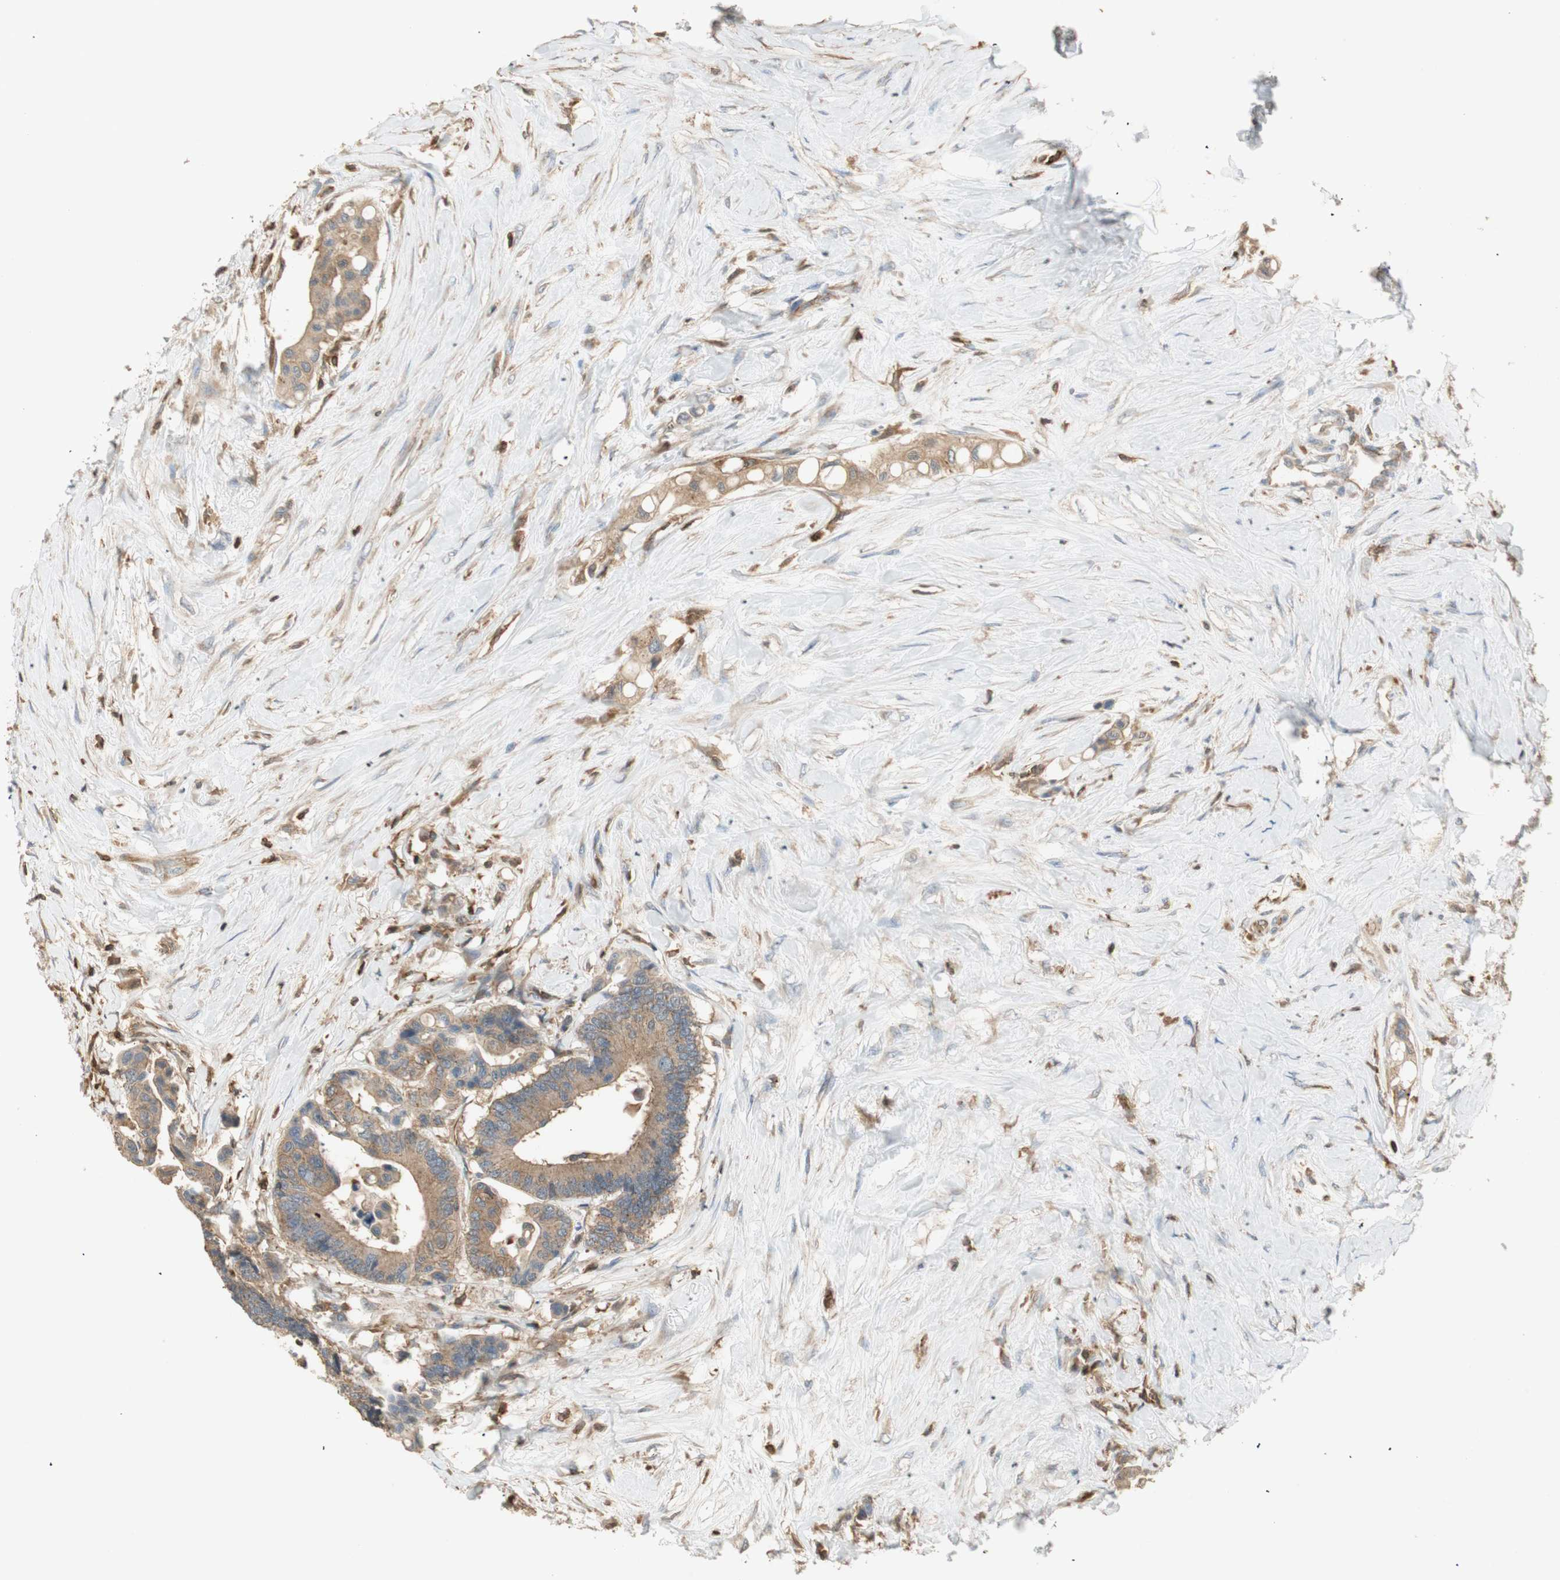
{"staining": {"intensity": "moderate", "quantity": ">75%", "location": "cytoplasmic/membranous"}, "tissue": "colorectal cancer", "cell_type": "Tumor cells", "image_type": "cancer", "snomed": [{"axis": "morphology", "description": "Normal tissue, NOS"}, {"axis": "morphology", "description": "Adenocarcinoma, NOS"}, {"axis": "topography", "description": "Colon"}], "caption": "Brown immunohistochemical staining in human colorectal cancer reveals moderate cytoplasmic/membranous positivity in approximately >75% of tumor cells.", "gene": "CRLF3", "patient": {"sex": "male", "age": 82}}